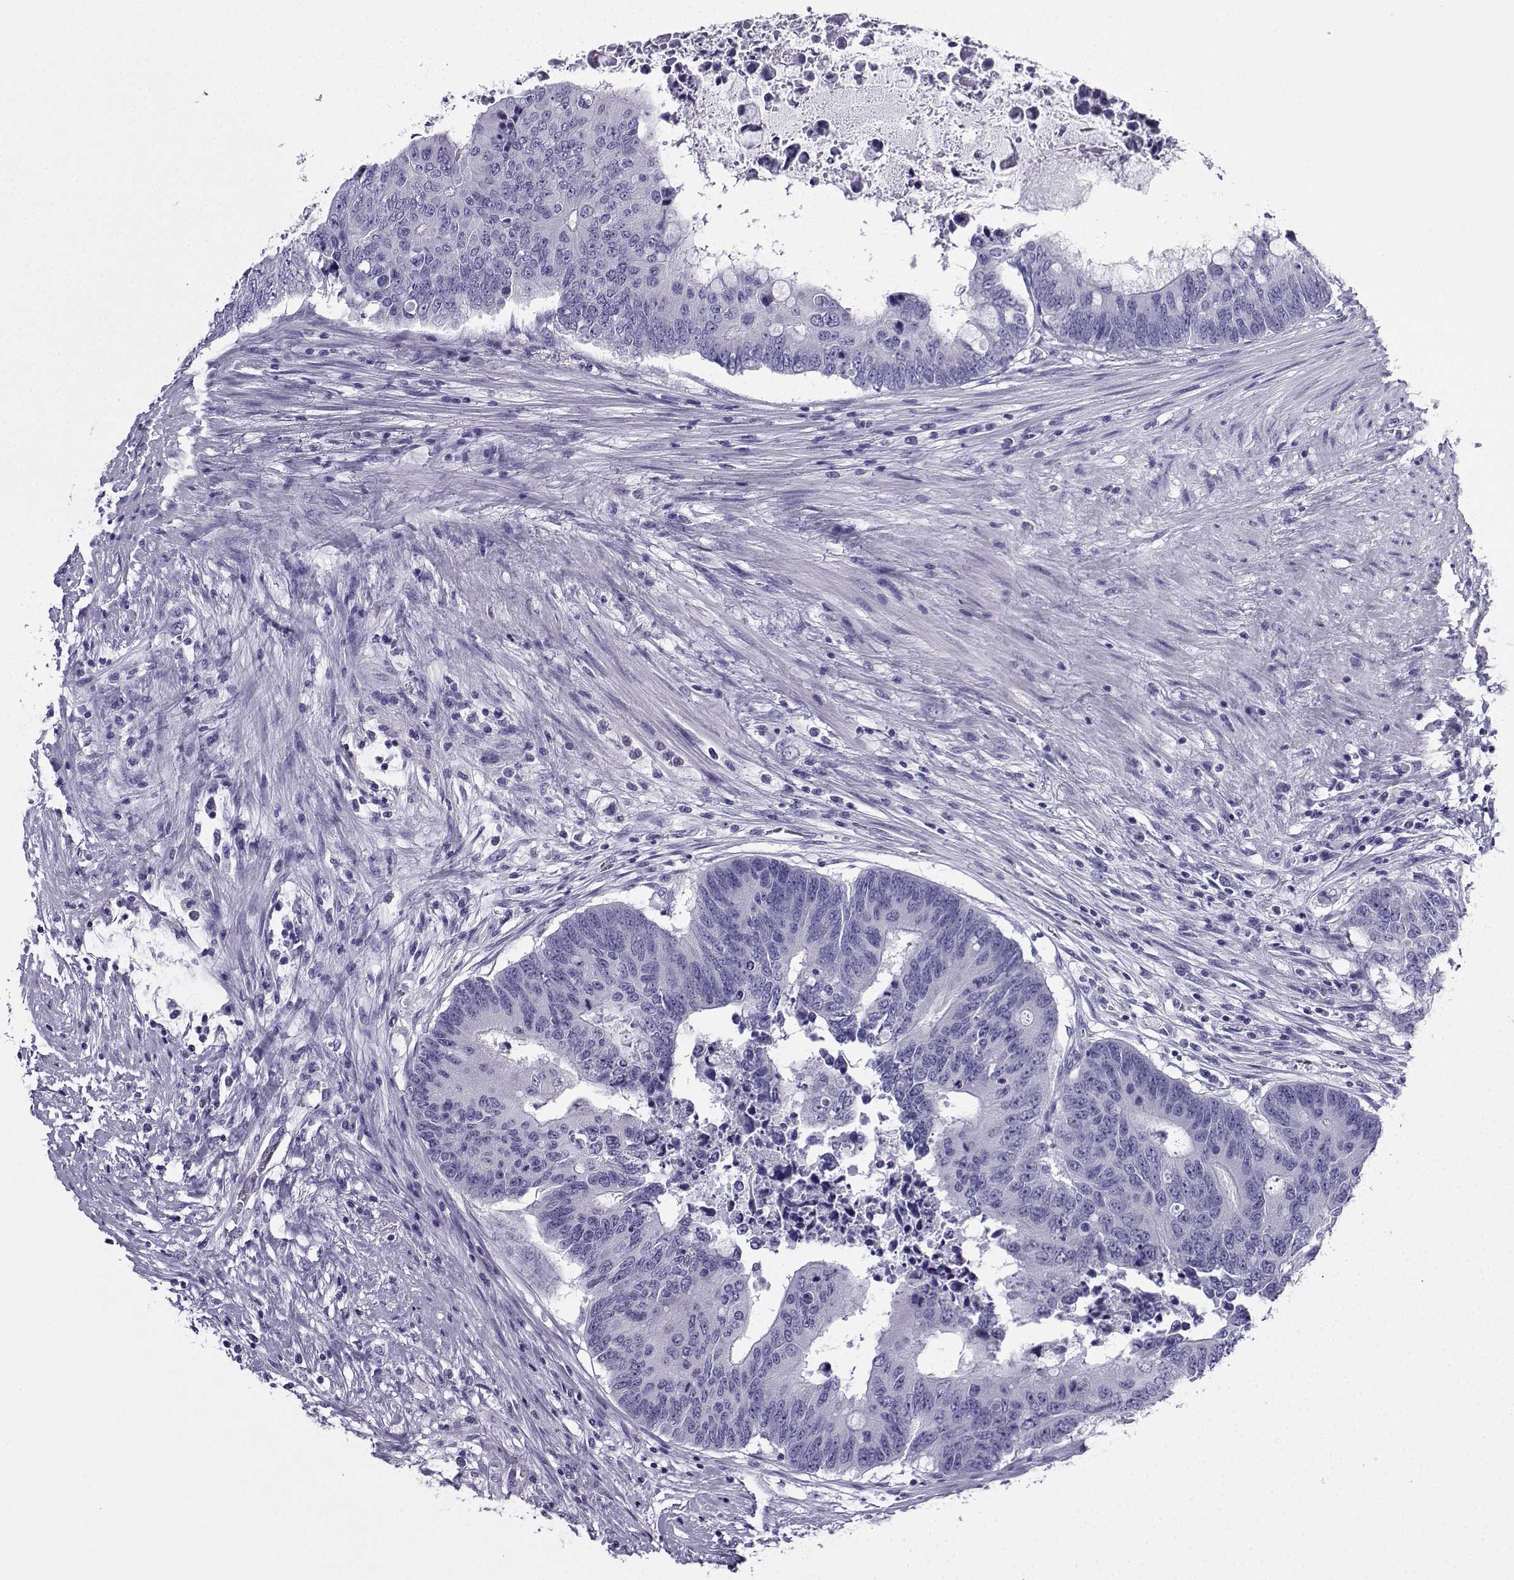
{"staining": {"intensity": "negative", "quantity": "none", "location": "none"}, "tissue": "colorectal cancer", "cell_type": "Tumor cells", "image_type": "cancer", "snomed": [{"axis": "morphology", "description": "Adenocarcinoma, NOS"}, {"axis": "topography", "description": "Rectum"}], "caption": "High magnification brightfield microscopy of adenocarcinoma (colorectal) stained with DAB (brown) and counterstained with hematoxylin (blue): tumor cells show no significant positivity.", "gene": "CD109", "patient": {"sex": "male", "age": 59}}